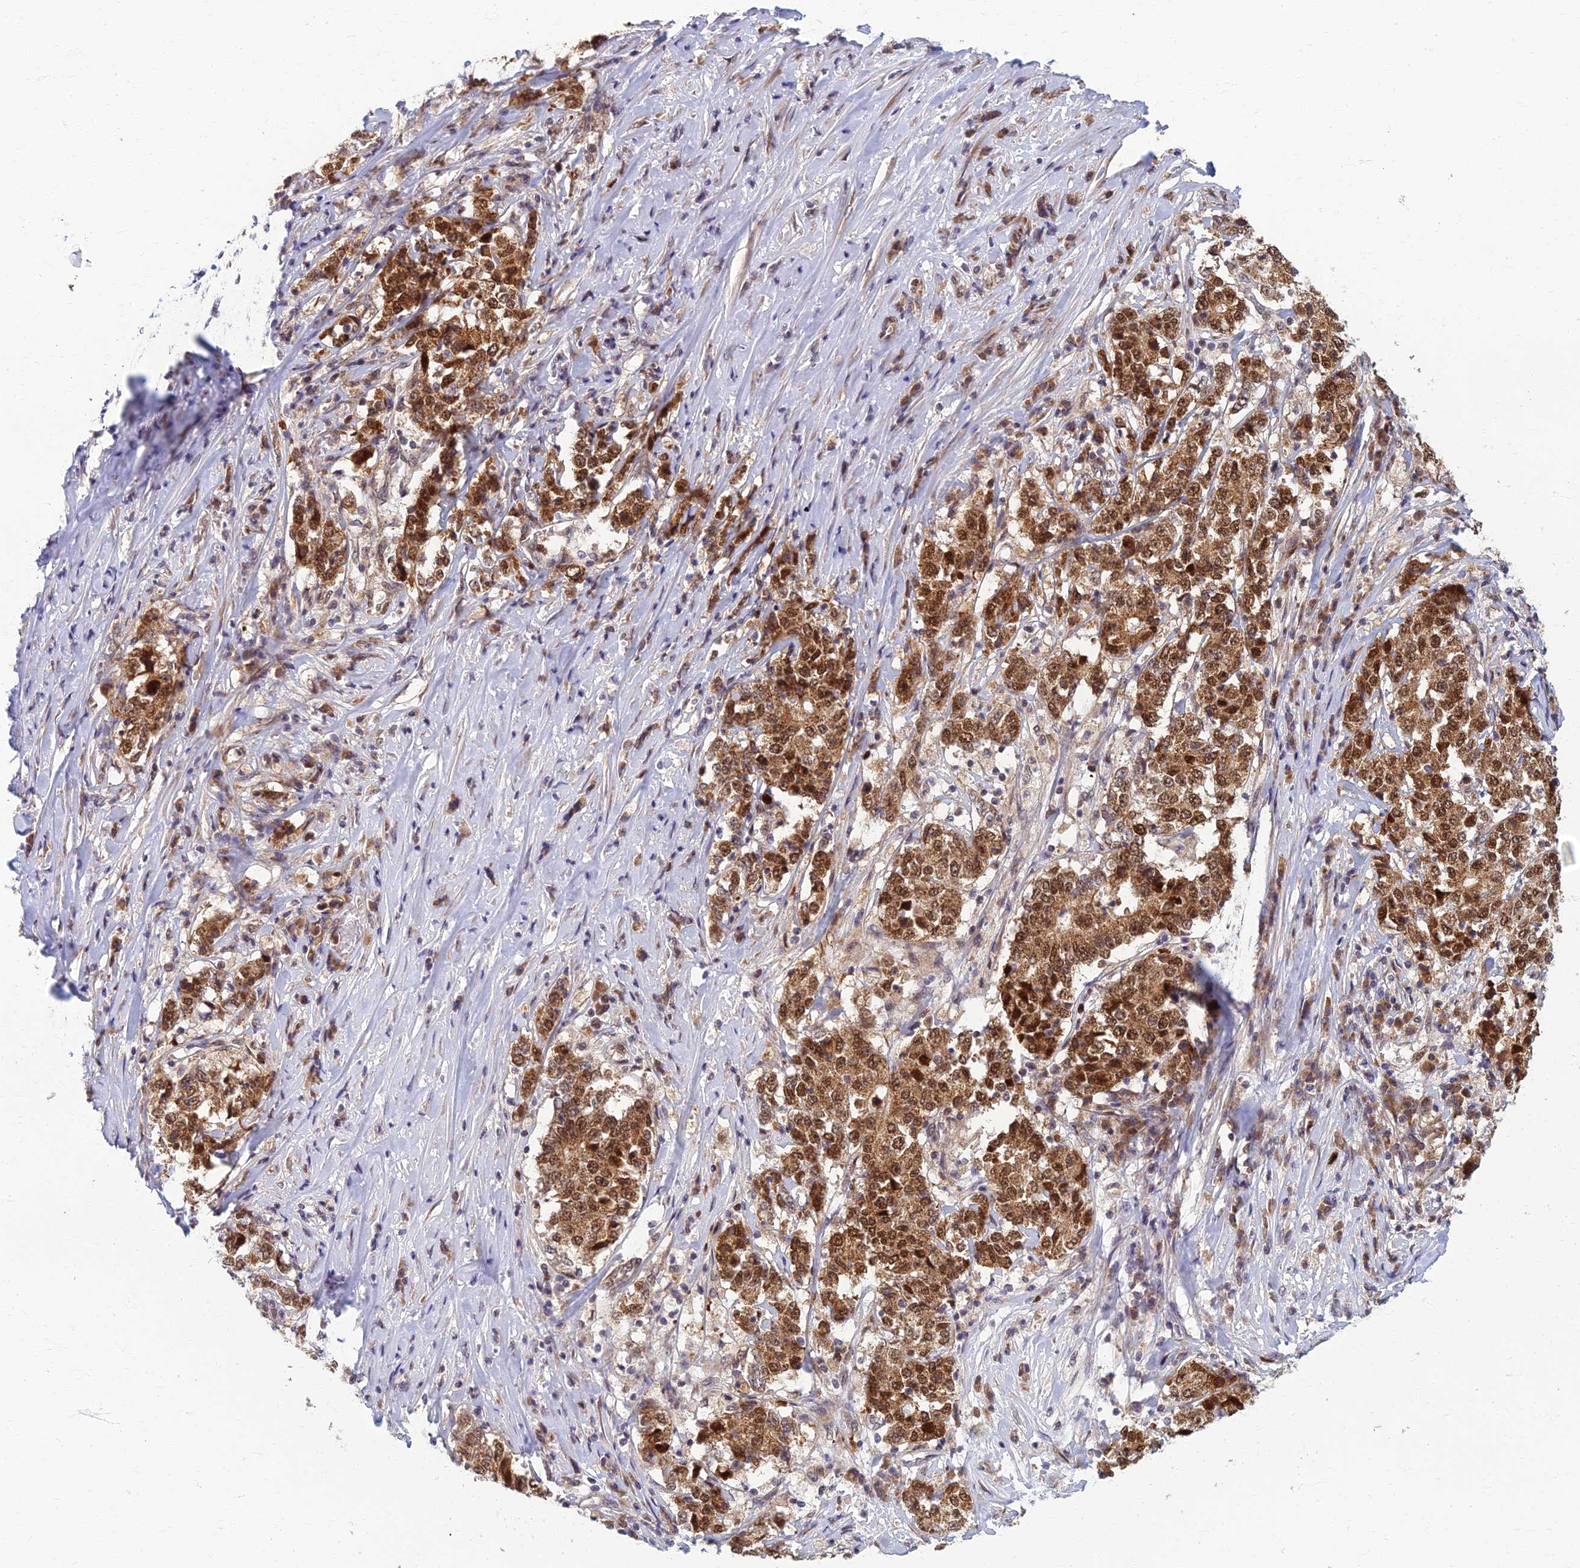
{"staining": {"intensity": "moderate", "quantity": ">75%", "location": "cytoplasmic/membranous,nuclear"}, "tissue": "stomach cancer", "cell_type": "Tumor cells", "image_type": "cancer", "snomed": [{"axis": "morphology", "description": "Adenocarcinoma, NOS"}, {"axis": "topography", "description": "Stomach"}], "caption": "High-magnification brightfield microscopy of adenocarcinoma (stomach) stained with DAB (3,3'-diaminobenzidine) (brown) and counterstained with hematoxylin (blue). tumor cells exhibit moderate cytoplasmic/membranous and nuclear positivity is appreciated in approximately>75% of cells.", "gene": "EARS2", "patient": {"sex": "male", "age": 59}}